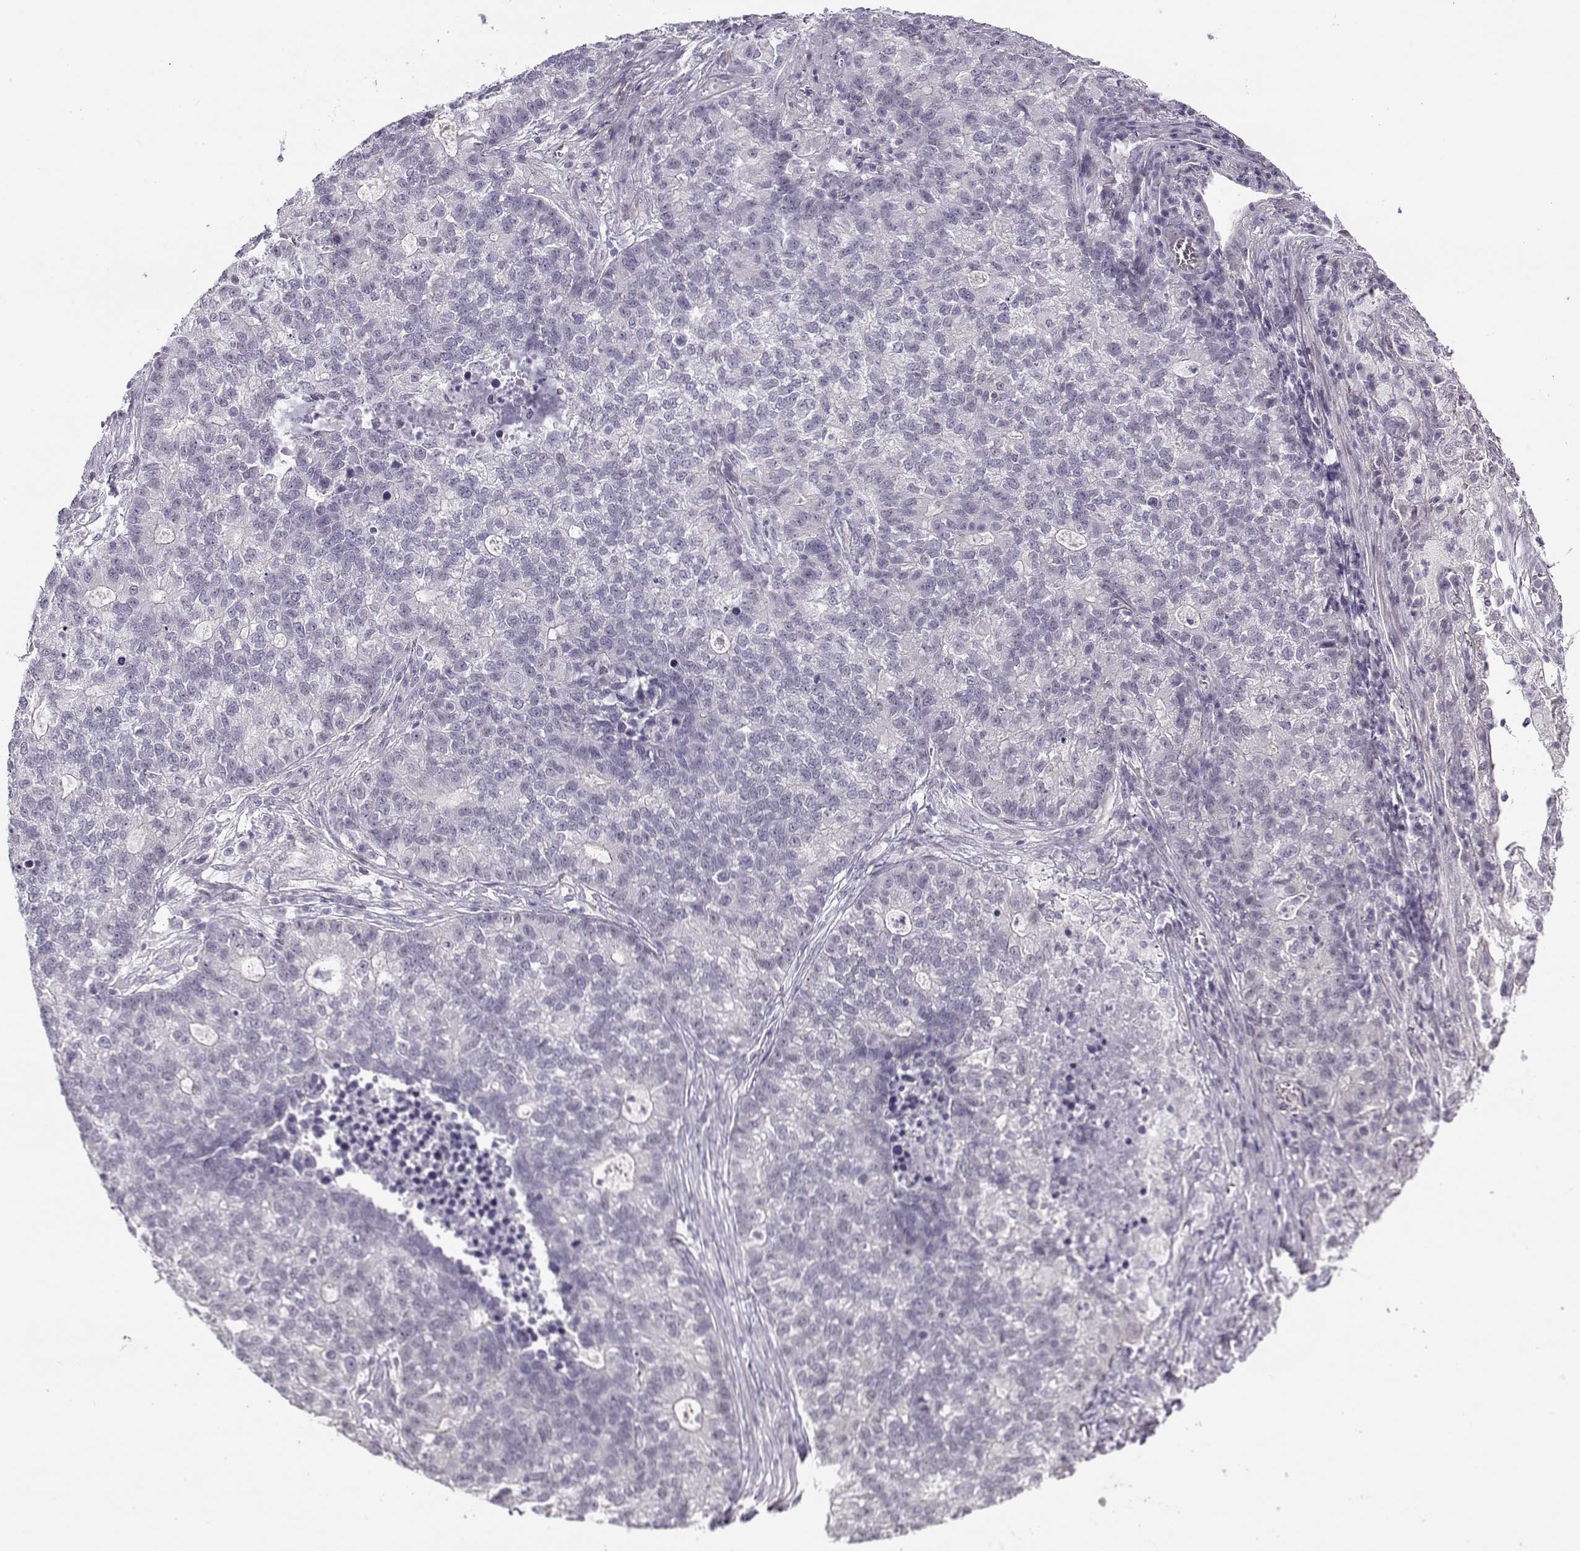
{"staining": {"intensity": "negative", "quantity": "none", "location": "none"}, "tissue": "lung cancer", "cell_type": "Tumor cells", "image_type": "cancer", "snomed": [{"axis": "morphology", "description": "Adenocarcinoma, NOS"}, {"axis": "topography", "description": "Lung"}], "caption": "Immunohistochemistry (IHC) of lung adenocarcinoma exhibits no expression in tumor cells.", "gene": "TEX55", "patient": {"sex": "male", "age": 57}}